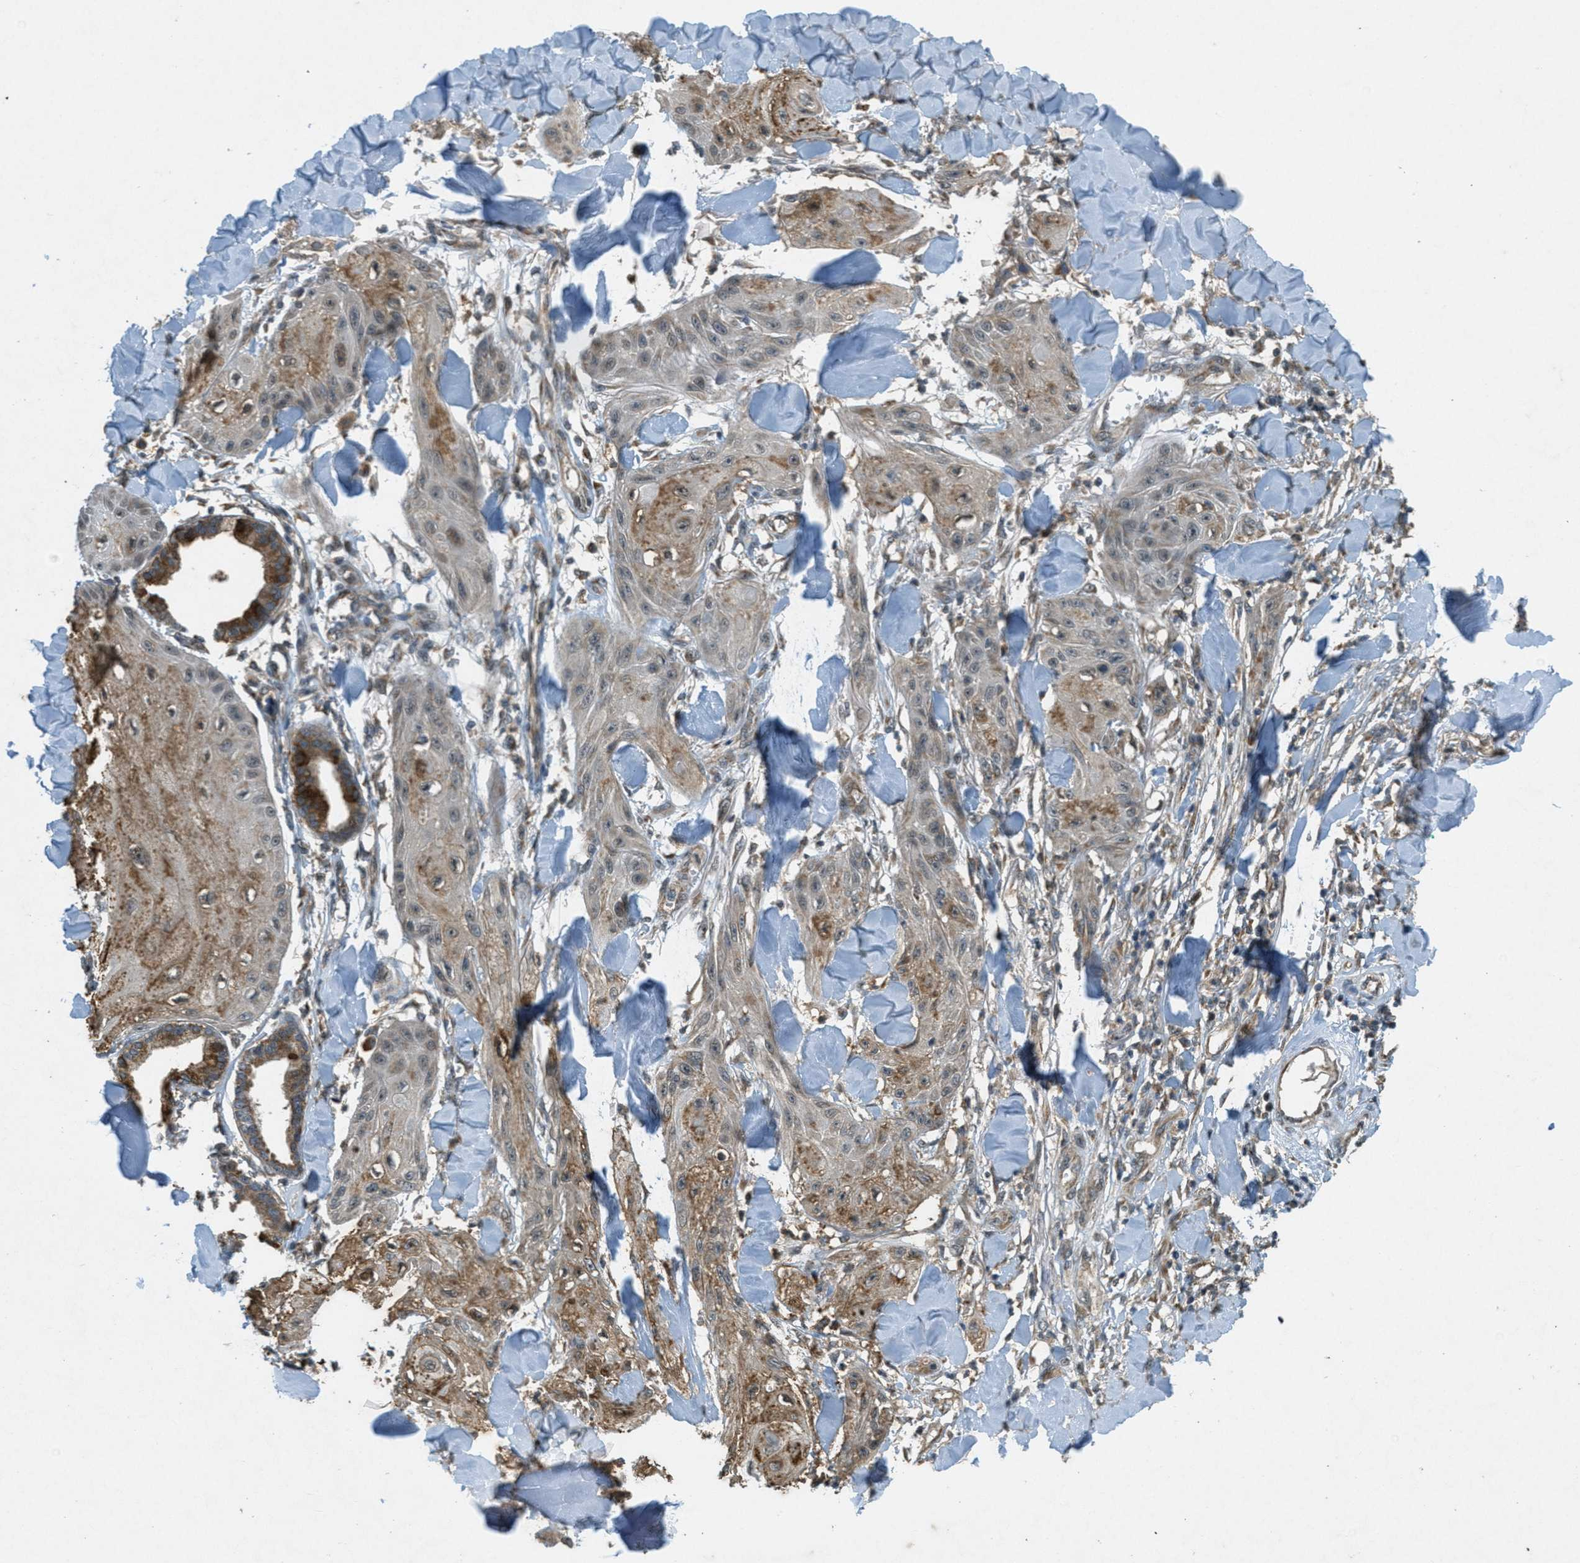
{"staining": {"intensity": "moderate", "quantity": ">75%", "location": "cytoplasmic/membranous"}, "tissue": "skin cancer", "cell_type": "Tumor cells", "image_type": "cancer", "snomed": [{"axis": "morphology", "description": "Squamous cell carcinoma, NOS"}, {"axis": "topography", "description": "Skin"}], "caption": "DAB immunohistochemical staining of squamous cell carcinoma (skin) displays moderate cytoplasmic/membranous protein expression in about >75% of tumor cells.", "gene": "PPP1R15A", "patient": {"sex": "male", "age": 74}}